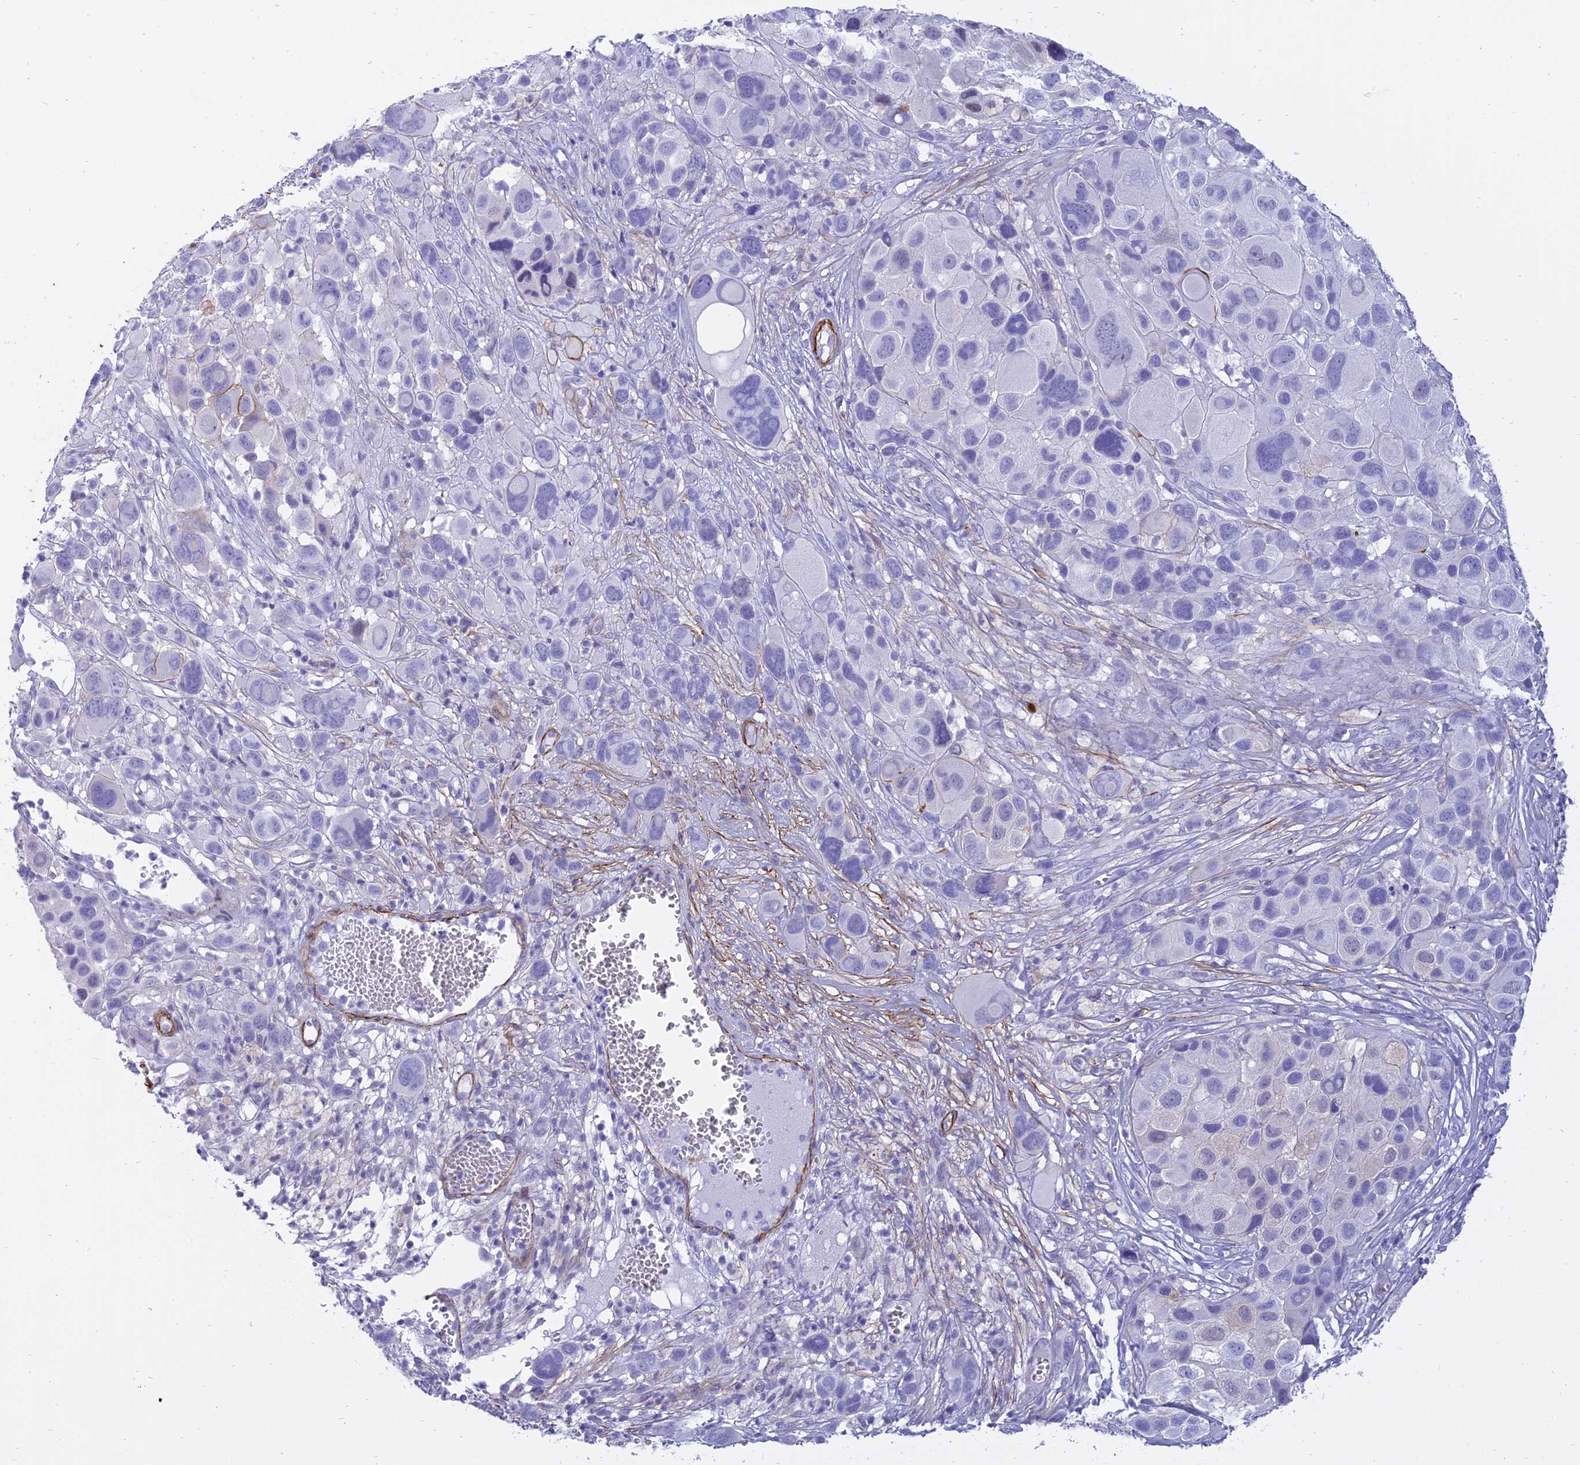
{"staining": {"intensity": "negative", "quantity": "none", "location": "none"}, "tissue": "melanoma", "cell_type": "Tumor cells", "image_type": "cancer", "snomed": [{"axis": "morphology", "description": "Malignant melanoma, NOS"}, {"axis": "topography", "description": "Skin of trunk"}], "caption": "Immunohistochemistry photomicrograph of melanoma stained for a protein (brown), which demonstrates no expression in tumor cells.", "gene": "CENPV", "patient": {"sex": "male", "age": 71}}